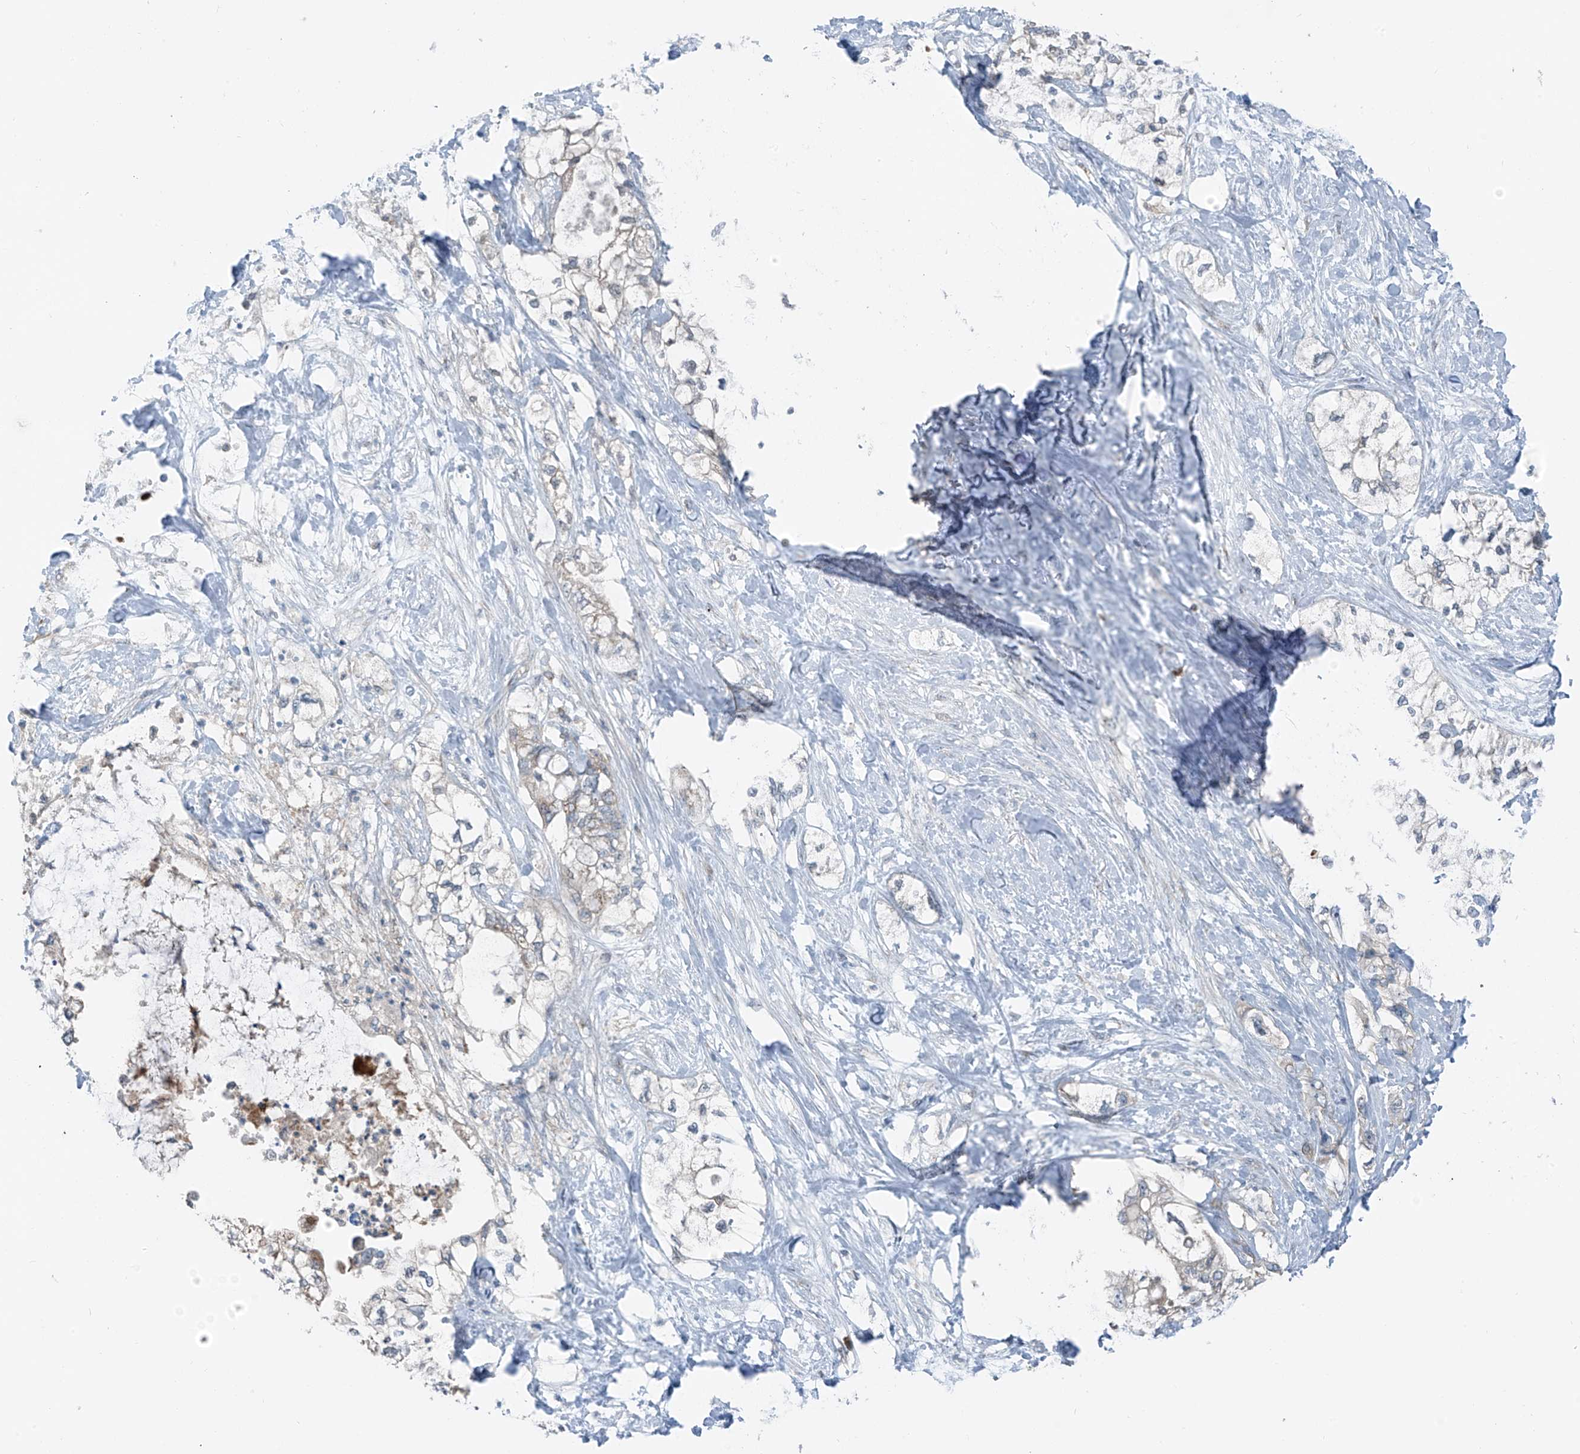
{"staining": {"intensity": "moderate", "quantity": "<25%", "location": "cytoplasmic/membranous"}, "tissue": "pancreatic cancer", "cell_type": "Tumor cells", "image_type": "cancer", "snomed": [{"axis": "morphology", "description": "Adenocarcinoma, NOS"}, {"axis": "topography", "description": "Pancreas"}], "caption": "Tumor cells demonstrate low levels of moderate cytoplasmic/membranous positivity in about <25% of cells in human pancreatic cancer.", "gene": "SLC12A6", "patient": {"sex": "male", "age": 70}}